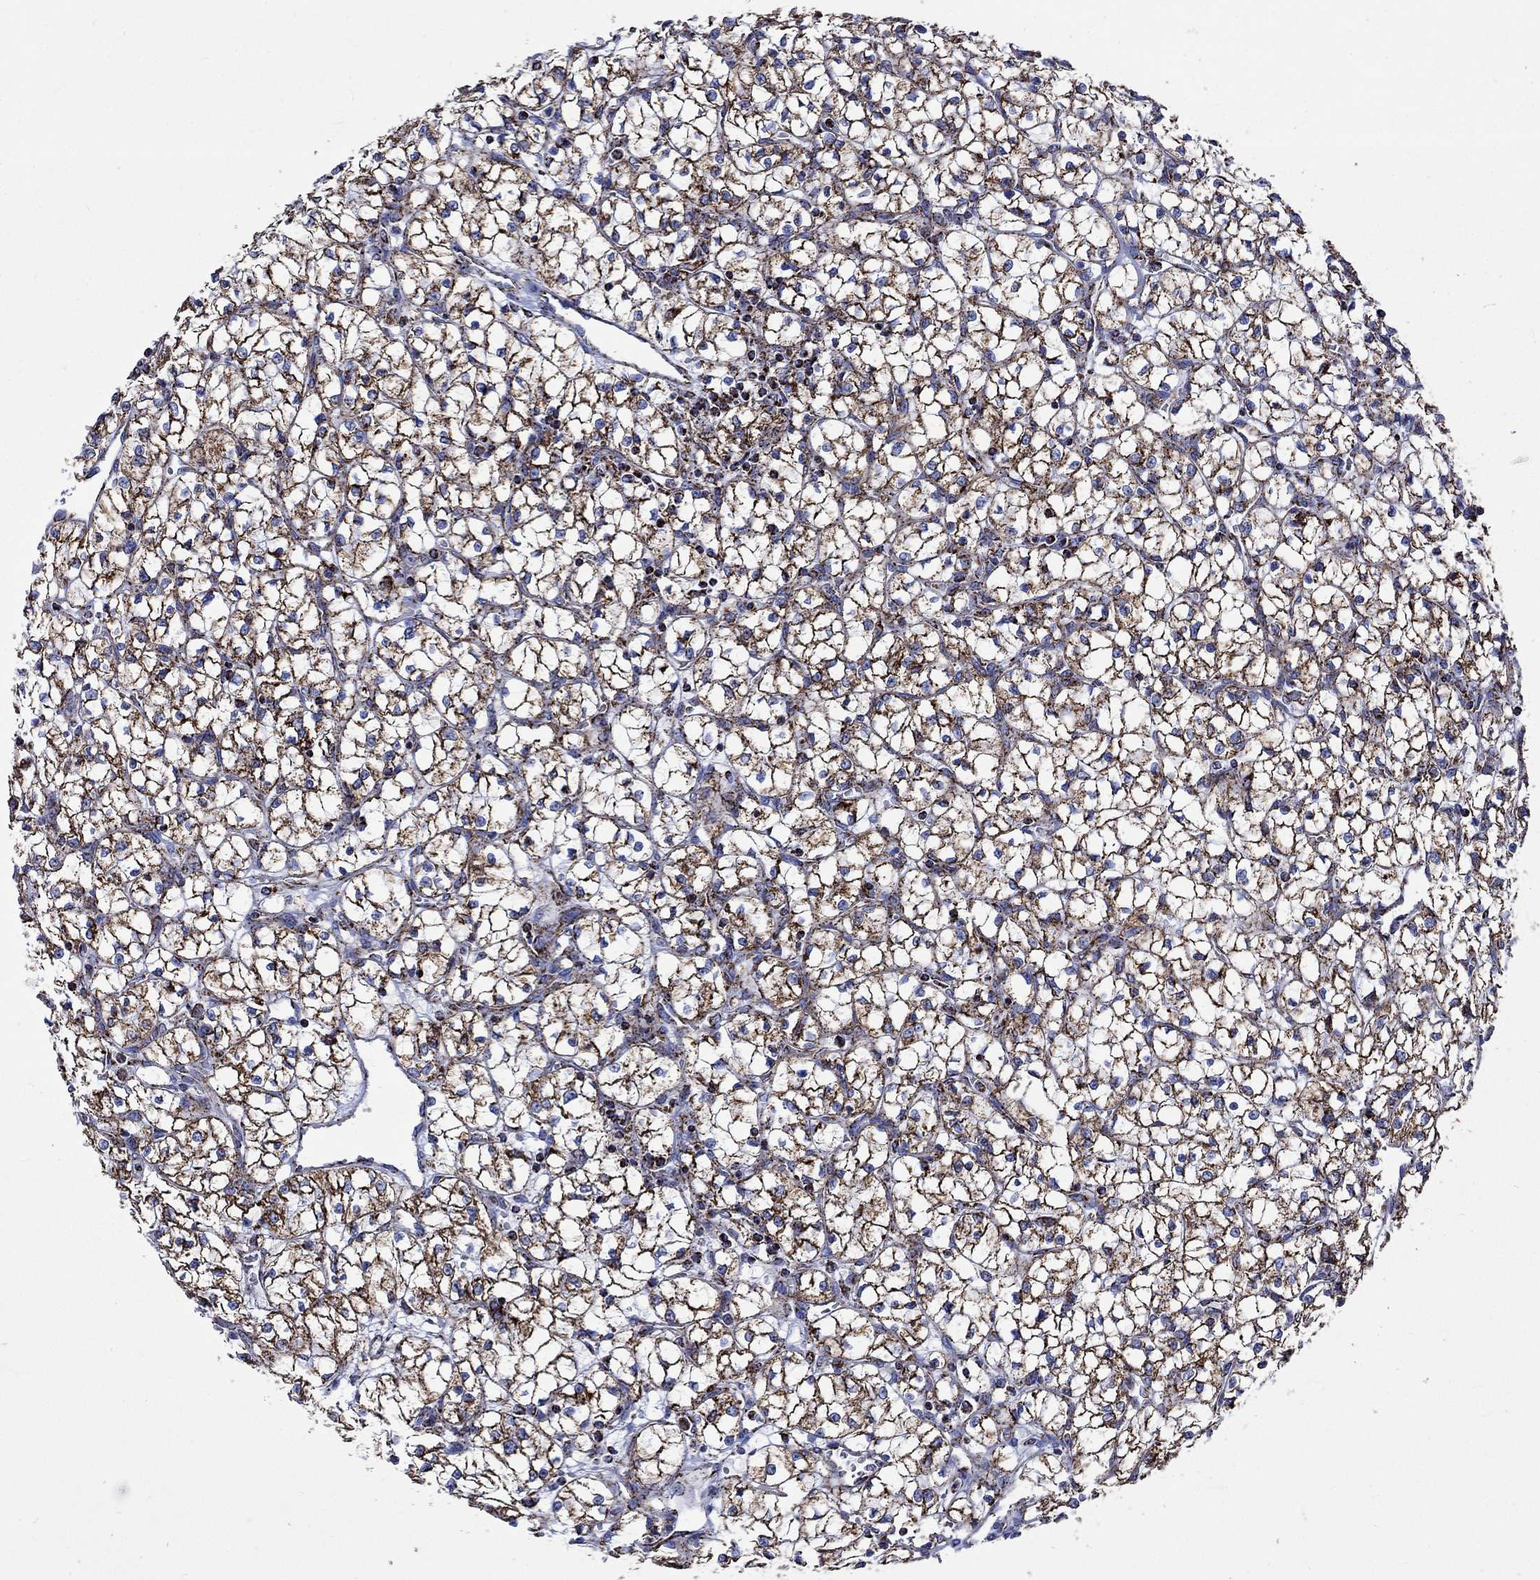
{"staining": {"intensity": "strong", "quantity": ">75%", "location": "cytoplasmic/membranous"}, "tissue": "renal cancer", "cell_type": "Tumor cells", "image_type": "cancer", "snomed": [{"axis": "morphology", "description": "Adenocarcinoma, NOS"}, {"axis": "topography", "description": "Kidney"}], "caption": "Immunohistochemistry (IHC) histopathology image of neoplastic tissue: human renal adenocarcinoma stained using immunohistochemistry reveals high levels of strong protein expression localized specifically in the cytoplasmic/membranous of tumor cells, appearing as a cytoplasmic/membranous brown color.", "gene": "RCE1", "patient": {"sex": "female", "age": 64}}